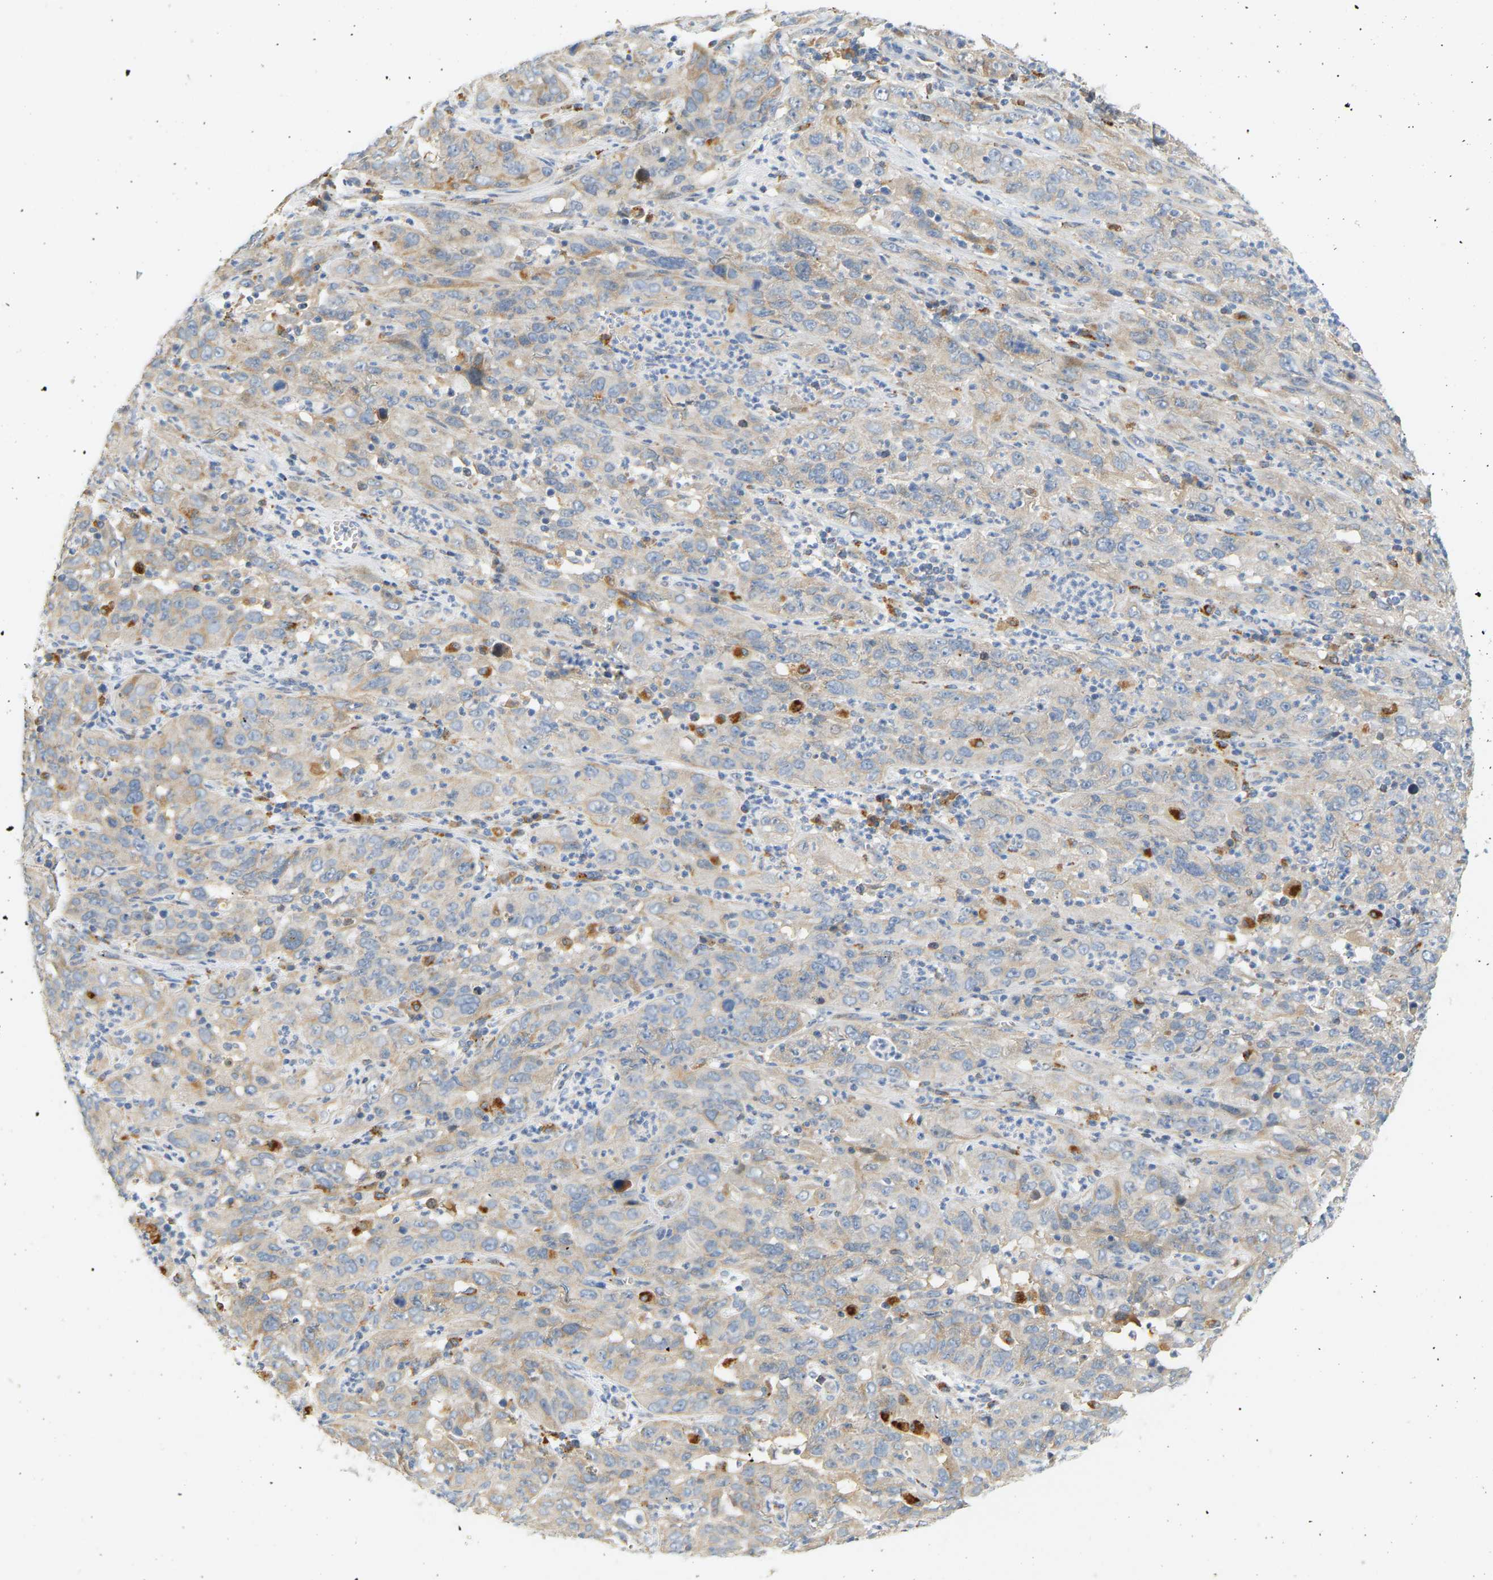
{"staining": {"intensity": "weak", "quantity": ">75%", "location": "cytoplasmic/membranous"}, "tissue": "cervical cancer", "cell_type": "Tumor cells", "image_type": "cancer", "snomed": [{"axis": "morphology", "description": "Squamous cell carcinoma, NOS"}, {"axis": "topography", "description": "Cervix"}], "caption": "Immunohistochemistry (IHC) image of neoplastic tissue: human squamous cell carcinoma (cervical) stained using immunohistochemistry displays low levels of weak protein expression localized specifically in the cytoplasmic/membranous of tumor cells, appearing as a cytoplasmic/membranous brown color.", "gene": "ENTHD1", "patient": {"sex": "female", "age": 32}}